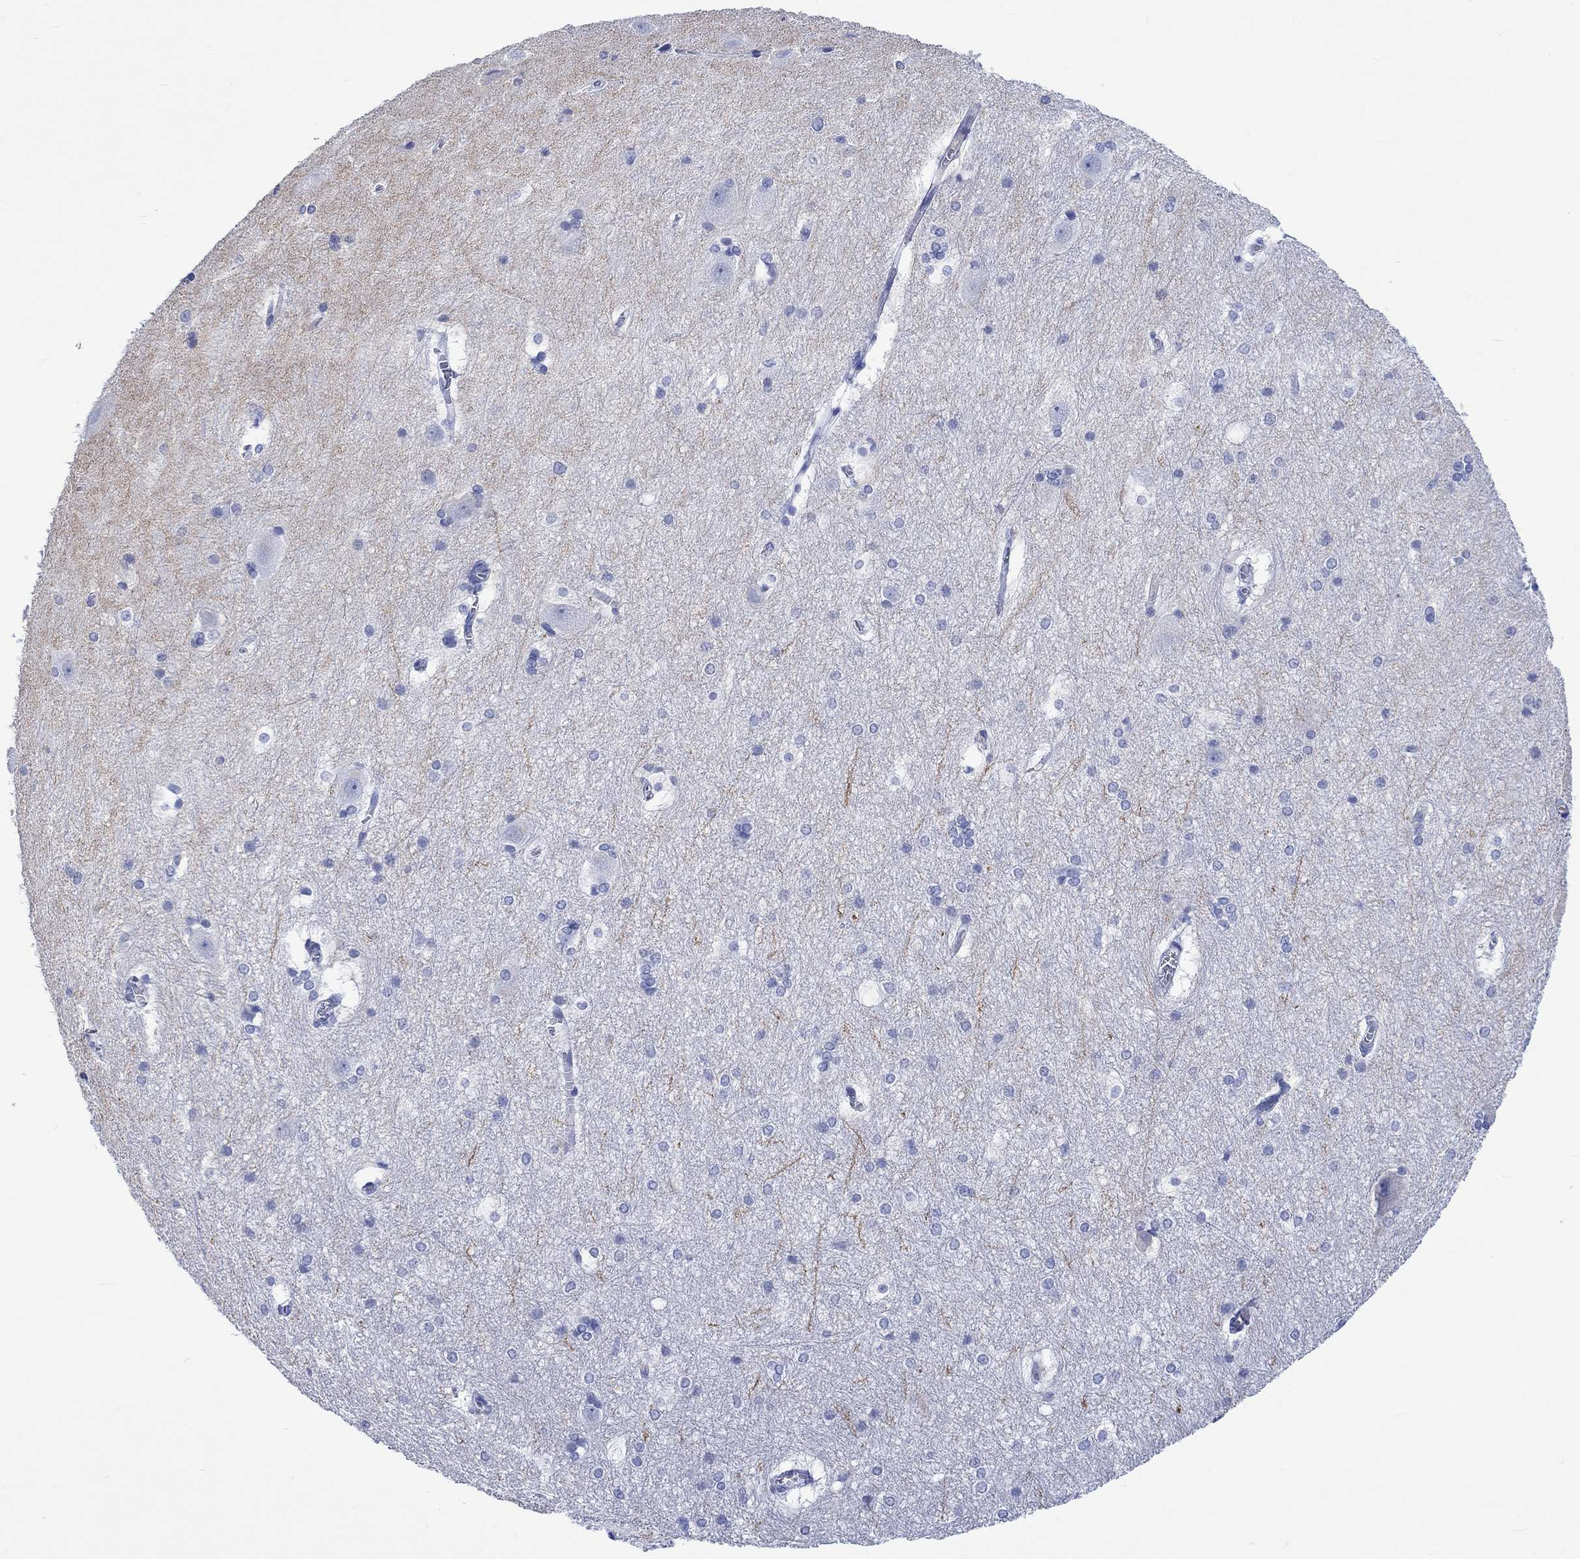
{"staining": {"intensity": "negative", "quantity": "none", "location": "none"}, "tissue": "hippocampus", "cell_type": "Glial cells", "image_type": "normal", "snomed": [{"axis": "morphology", "description": "Normal tissue, NOS"}, {"axis": "topography", "description": "Cerebral cortex"}, {"axis": "topography", "description": "Hippocampus"}], "caption": "This image is of normal hippocampus stained with immunohistochemistry to label a protein in brown with the nuclei are counter-stained blue. There is no positivity in glial cells. (DAB (3,3'-diaminobenzidine) immunohistochemistry (IHC), high magnification).", "gene": "CACNG3", "patient": {"sex": "female", "age": 19}}